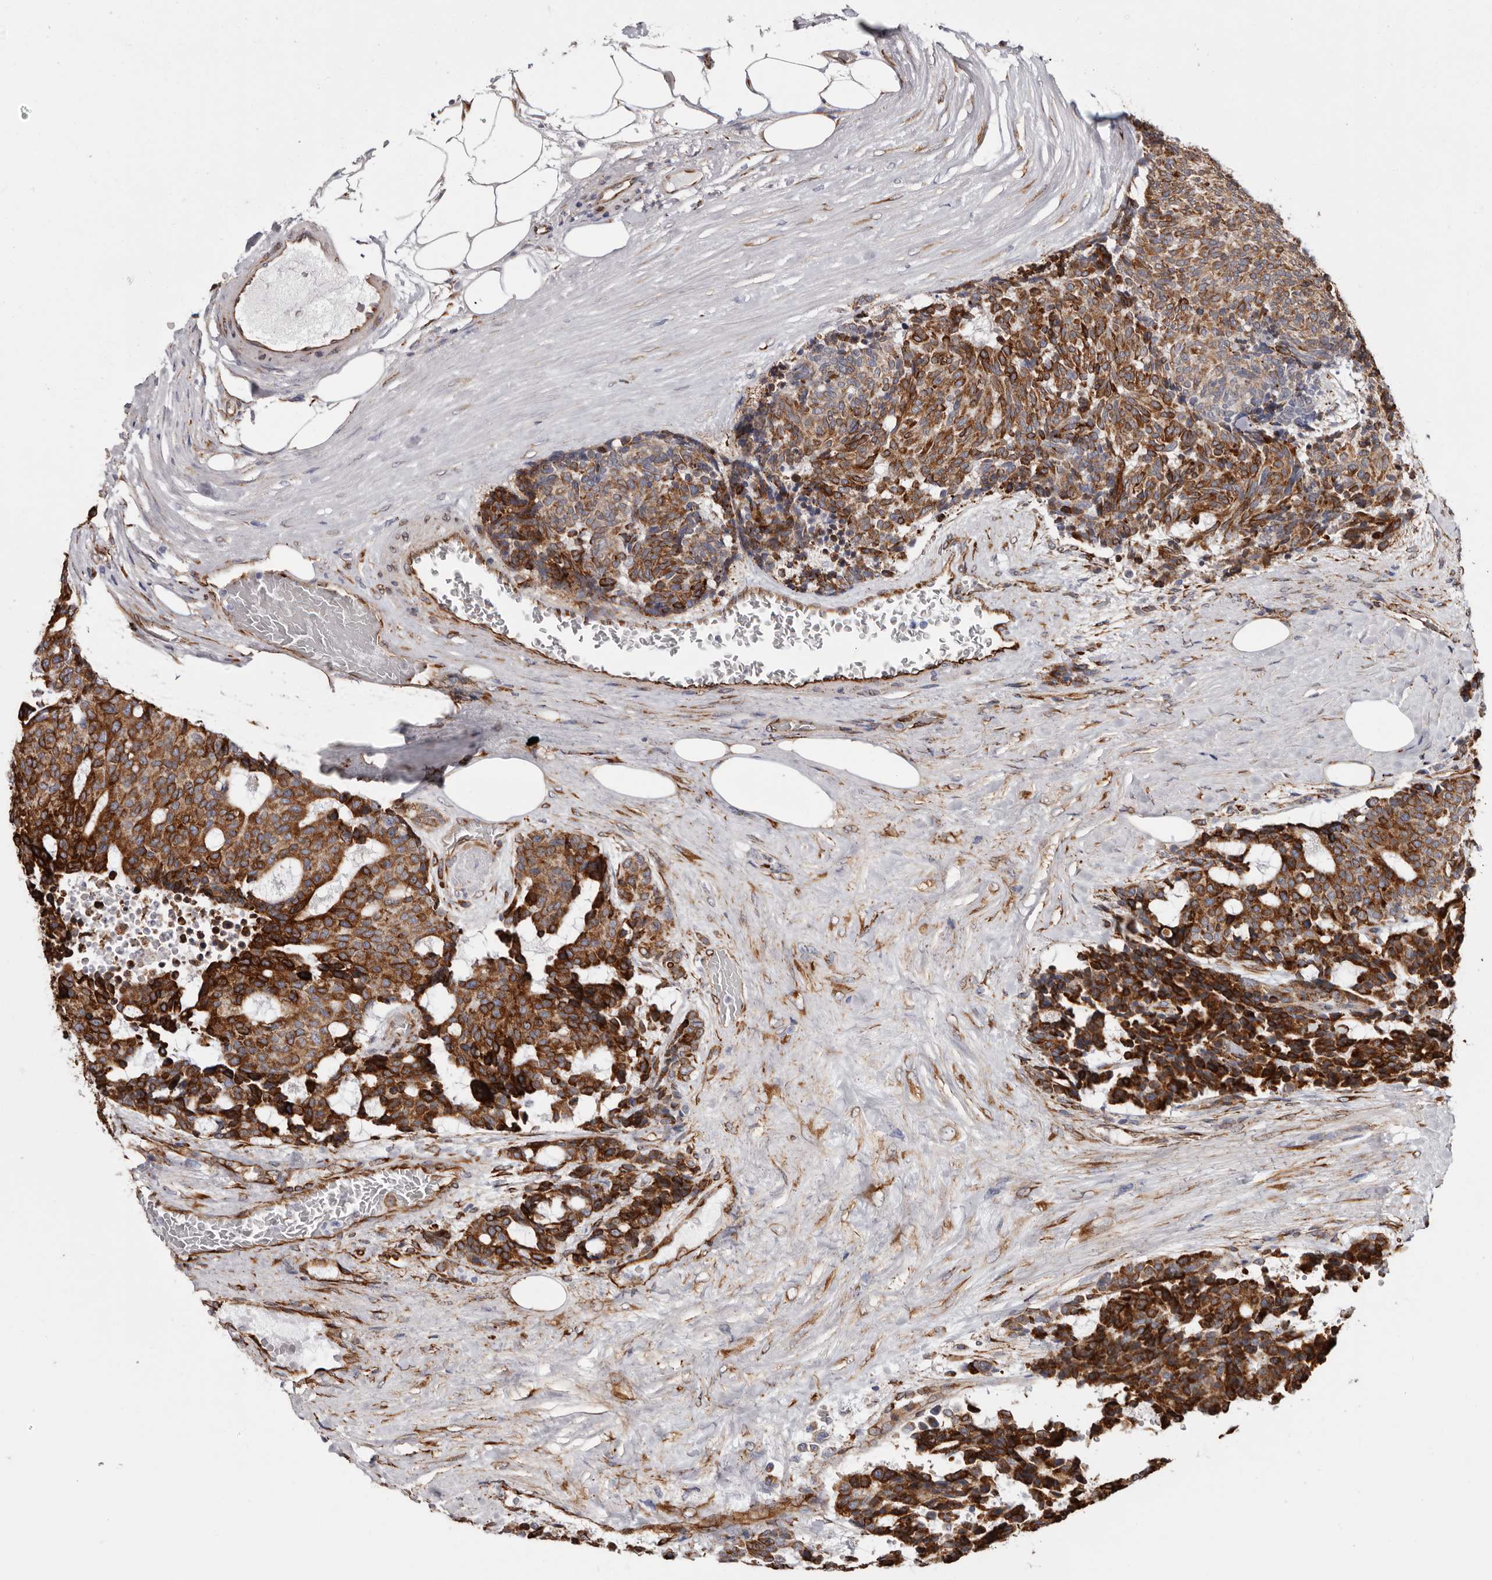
{"staining": {"intensity": "strong", "quantity": ">75%", "location": "cytoplasmic/membranous"}, "tissue": "carcinoid", "cell_type": "Tumor cells", "image_type": "cancer", "snomed": [{"axis": "morphology", "description": "Carcinoid, malignant, NOS"}, {"axis": "topography", "description": "Pancreas"}], "caption": "A micrograph of human carcinoid stained for a protein reveals strong cytoplasmic/membranous brown staining in tumor cells.", "gene": "SEMA3E", "patient": {"sex": "female", "age": 54}}